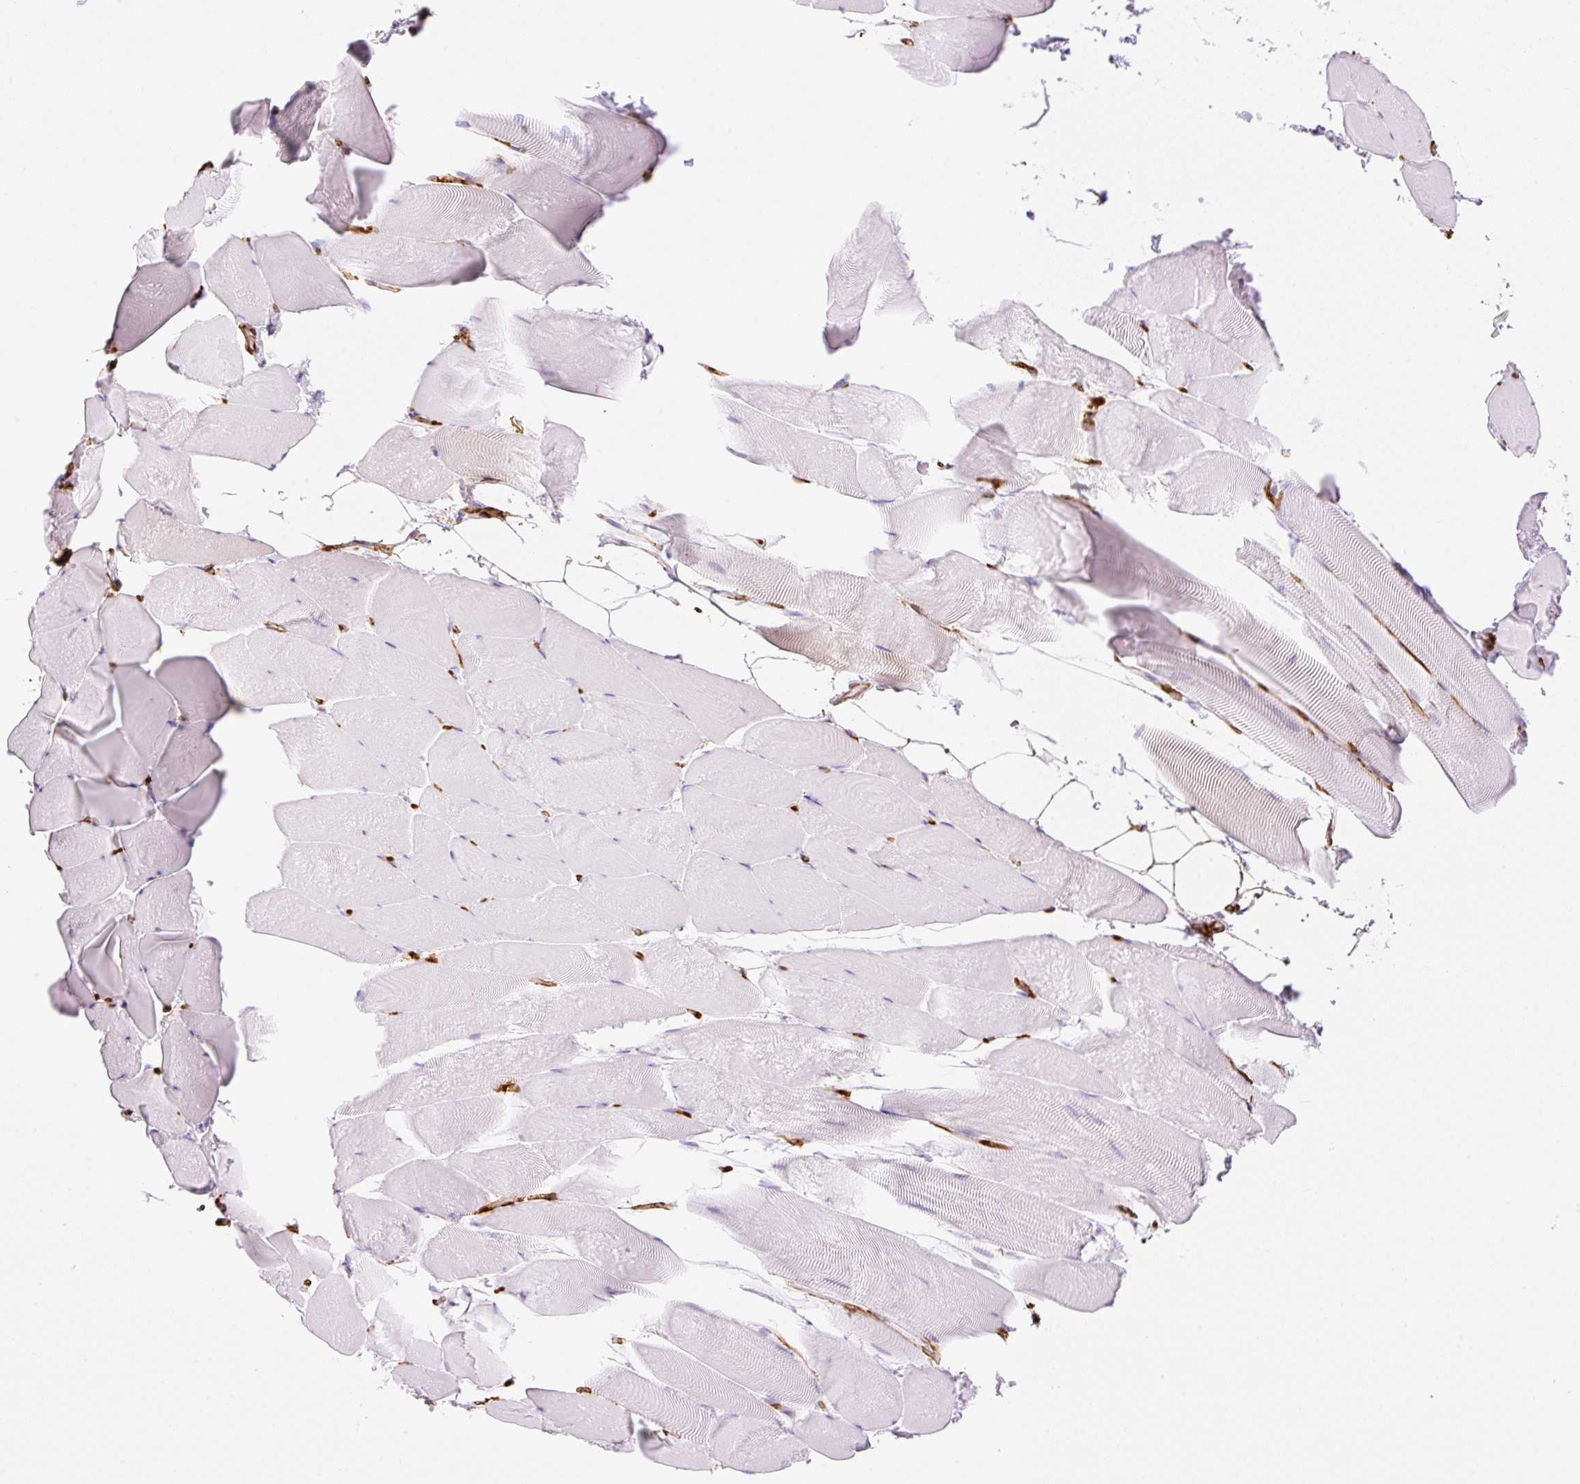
{"staining": {"intensity": "negative", "quantity": "none", "location": "none"}, "tissue": "skeletal muscle", "cell_type": "Myocytes", "image_type": "normal", "snomed": [{"axis": "morphology", "description": "Normal tissue, NOS"}, {"axis": "topography", "description": "Skeletal muscle"}], "caption": "Myocytes show no significant protein positivity in unremarkable skeletal muscle.", "gene": "EHD1", "patient": {"sex": "female", "age": 64}}